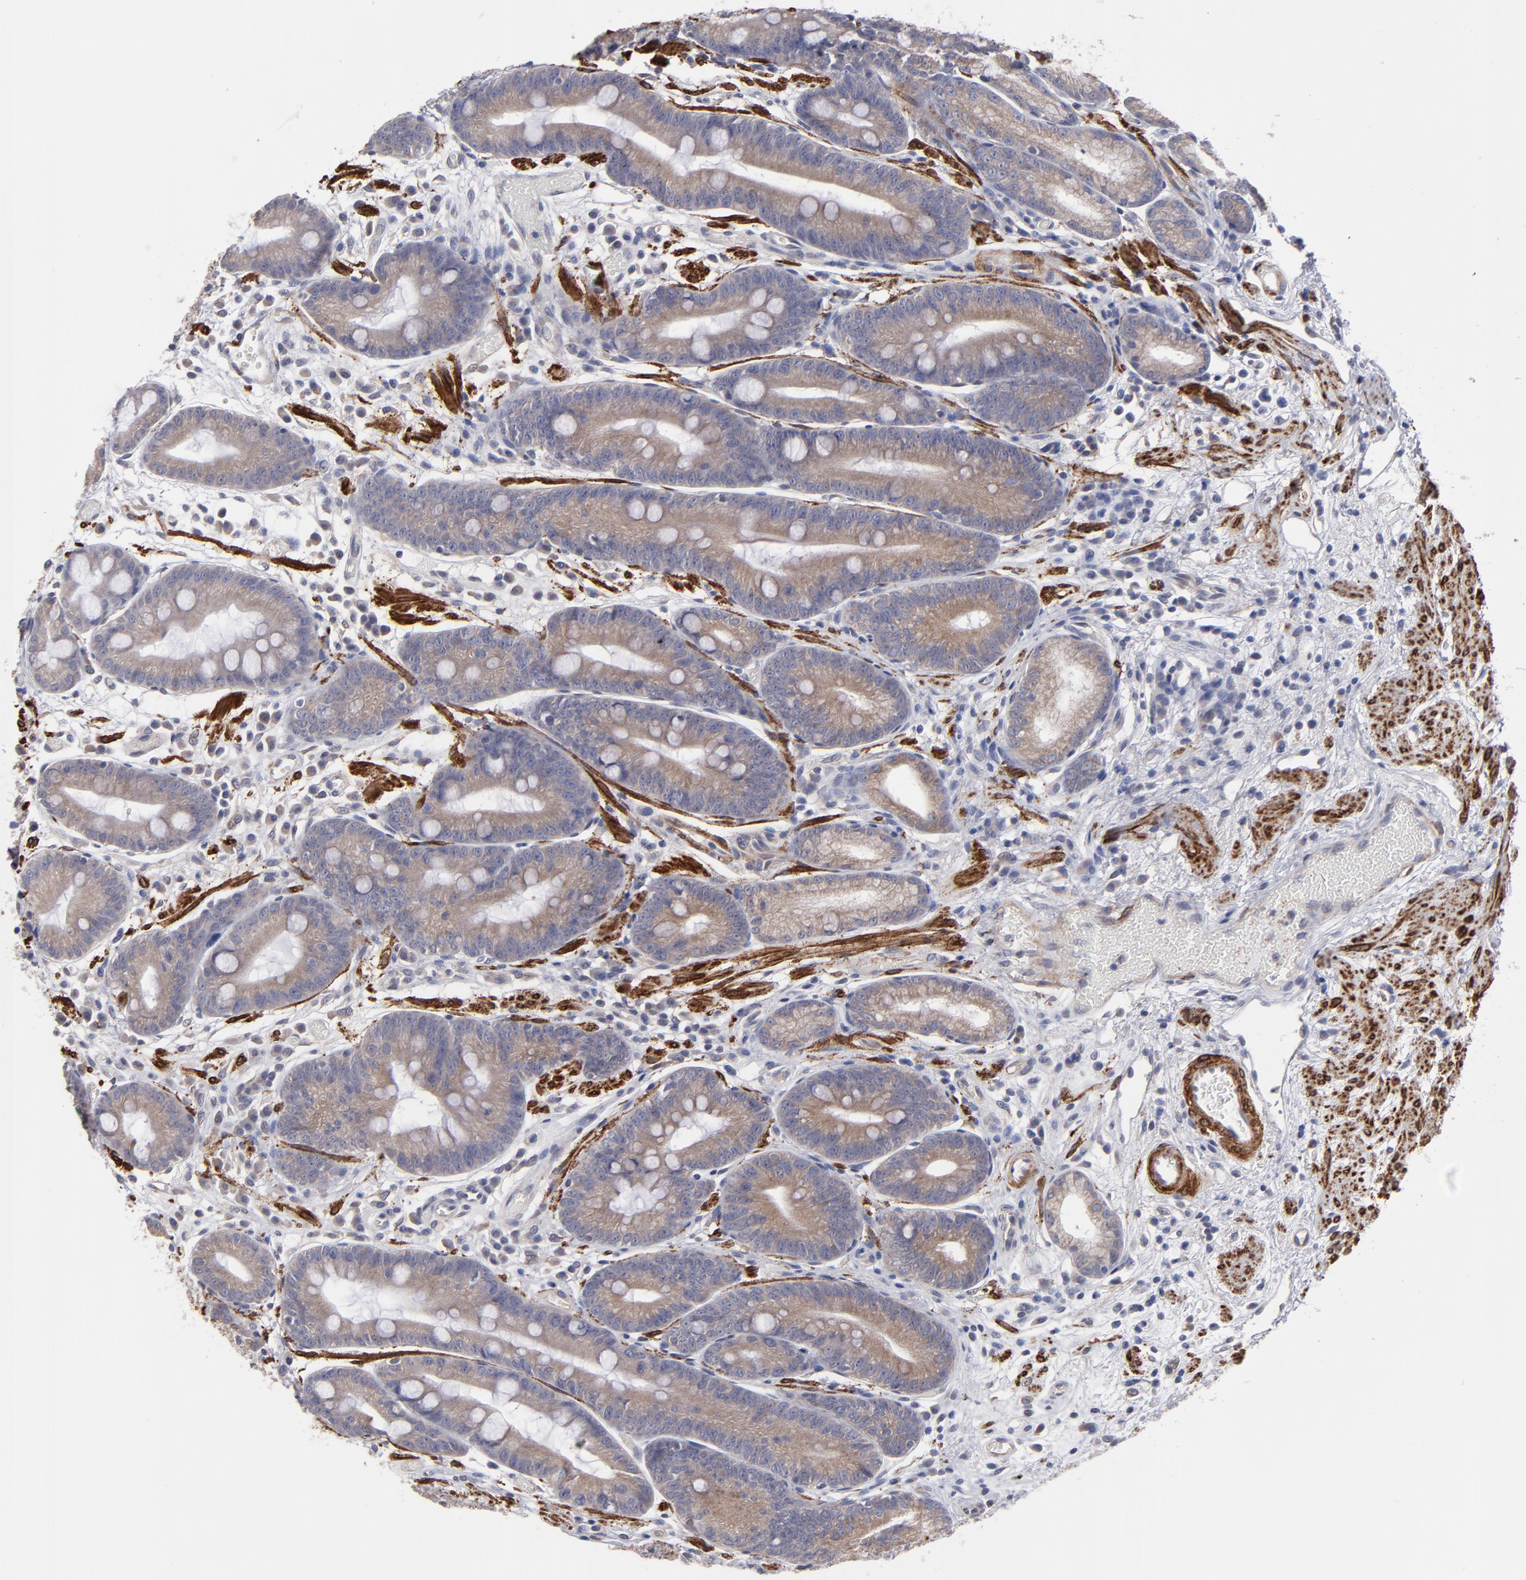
{"staining": {"intensity": "weak", "quantity": ">75%", "location": "cytoplasmic/membranous"}, "tissue": "stomach", "cell_type": "Glandular cells", "image_type": "normal", "snomed": [{"axis": "morphology", "description": "Normal tissue, NOS"}, {"axis": "morphology", "description": "Inflammation, NOS"}, {"axis": "topography", "description": "Stomach, lower"}], "caption": "Unremarkable stomach exhibits weak cytoplasmic/membranous expression in approximately >75% of glandular cells.", "gene": "SLMAP", "patient": {"sex": "male", "age": 59}}